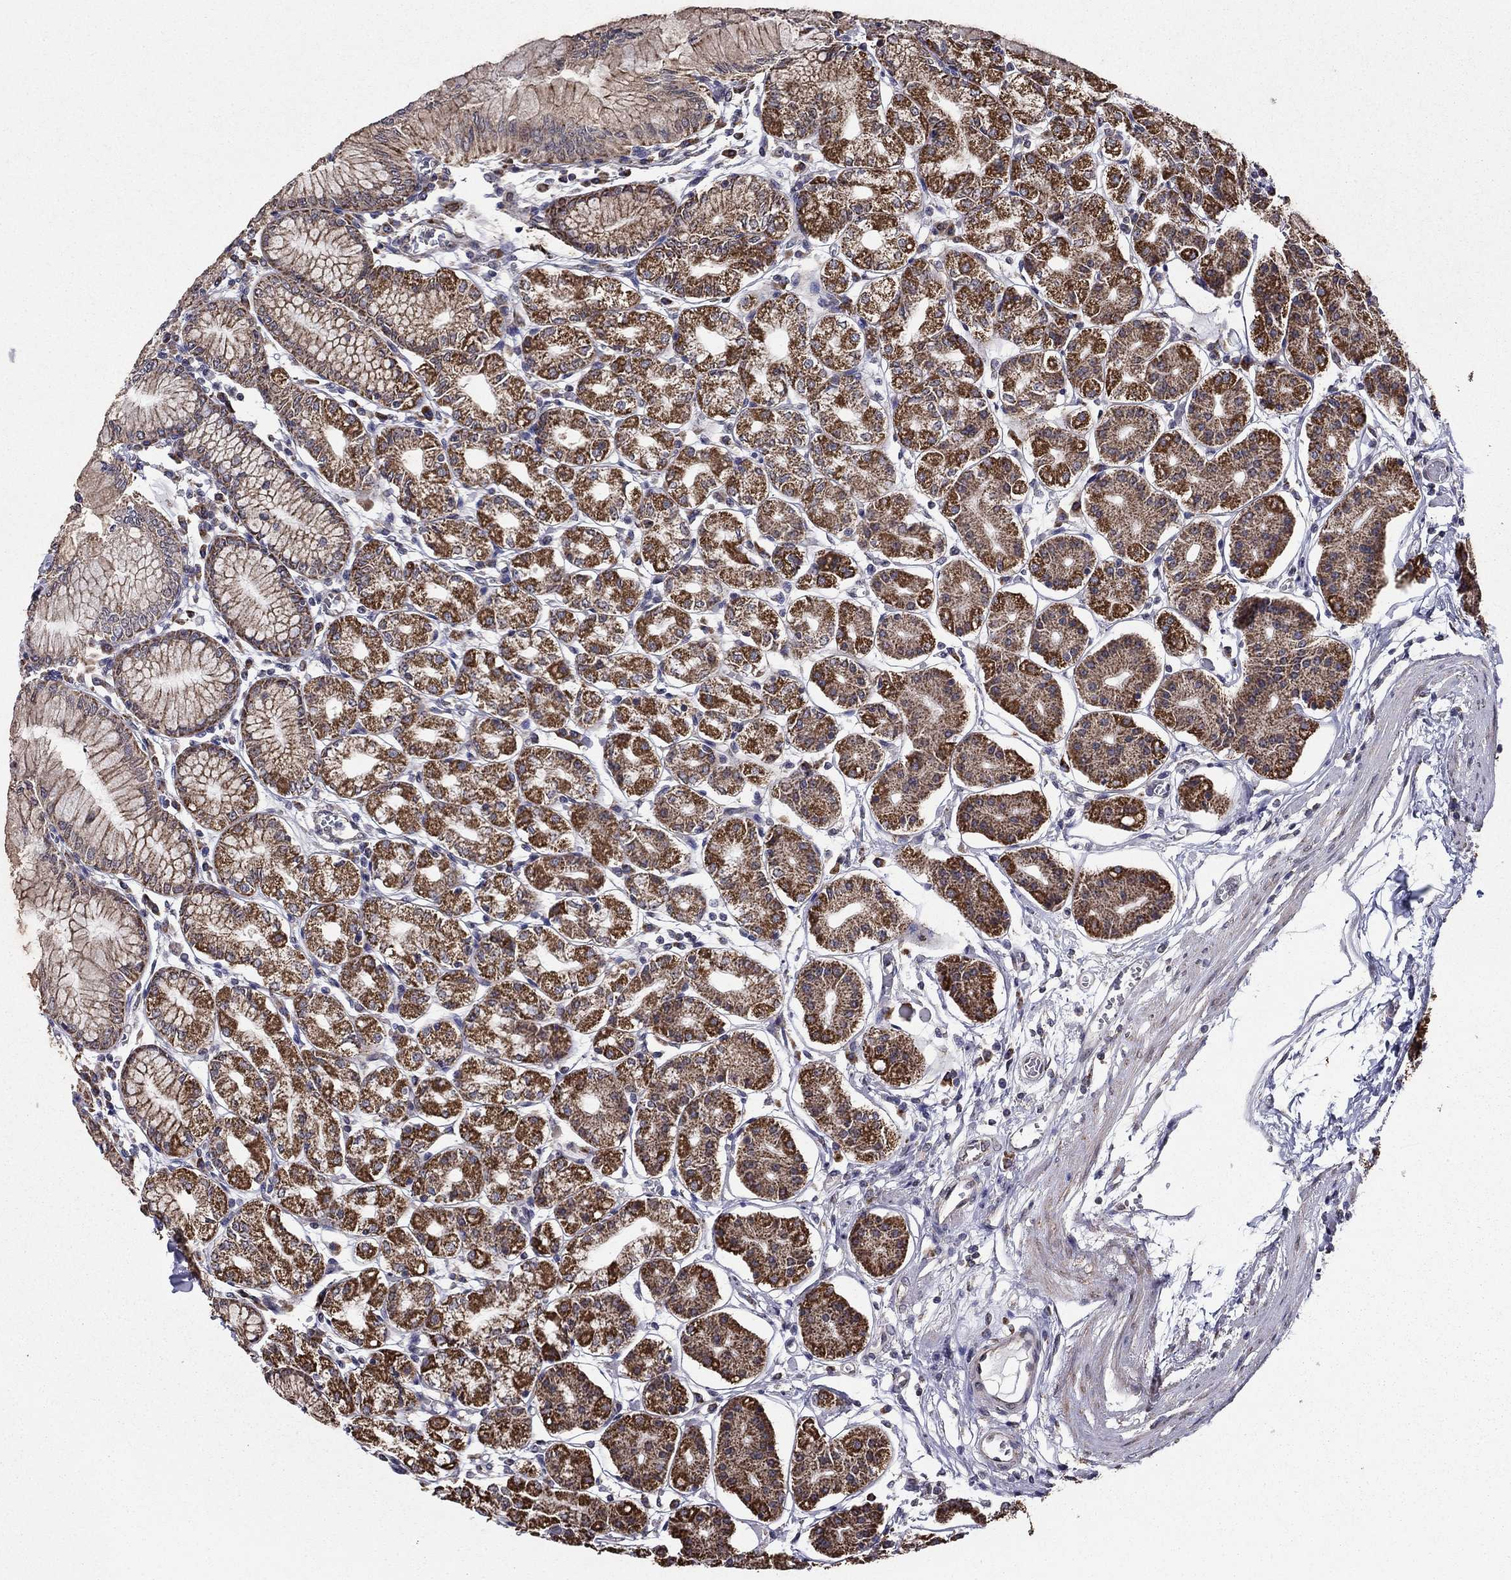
{"staining": {"intensity": "moderate", "quantity": ">75%", "location": "cytoplasmic/membranous"}, "tissue": "stomach", "cell_type": "Glandular cells", "image_type": "normal", "snomed": [{"axis": "morphology", "description": "Normal tissue, NOS"}, {"axis": "topography", "description": "Skeletal muscle"}, {"axis": "topography", "description": "Stomach"}], "caption": "A brown stain highlights moderate cytoplasmic/membranous staining of a protein in glandular cells of benign human stomach.", "gene": "NKIRAS1", "patient": {"sex": "female", "age": 57}}